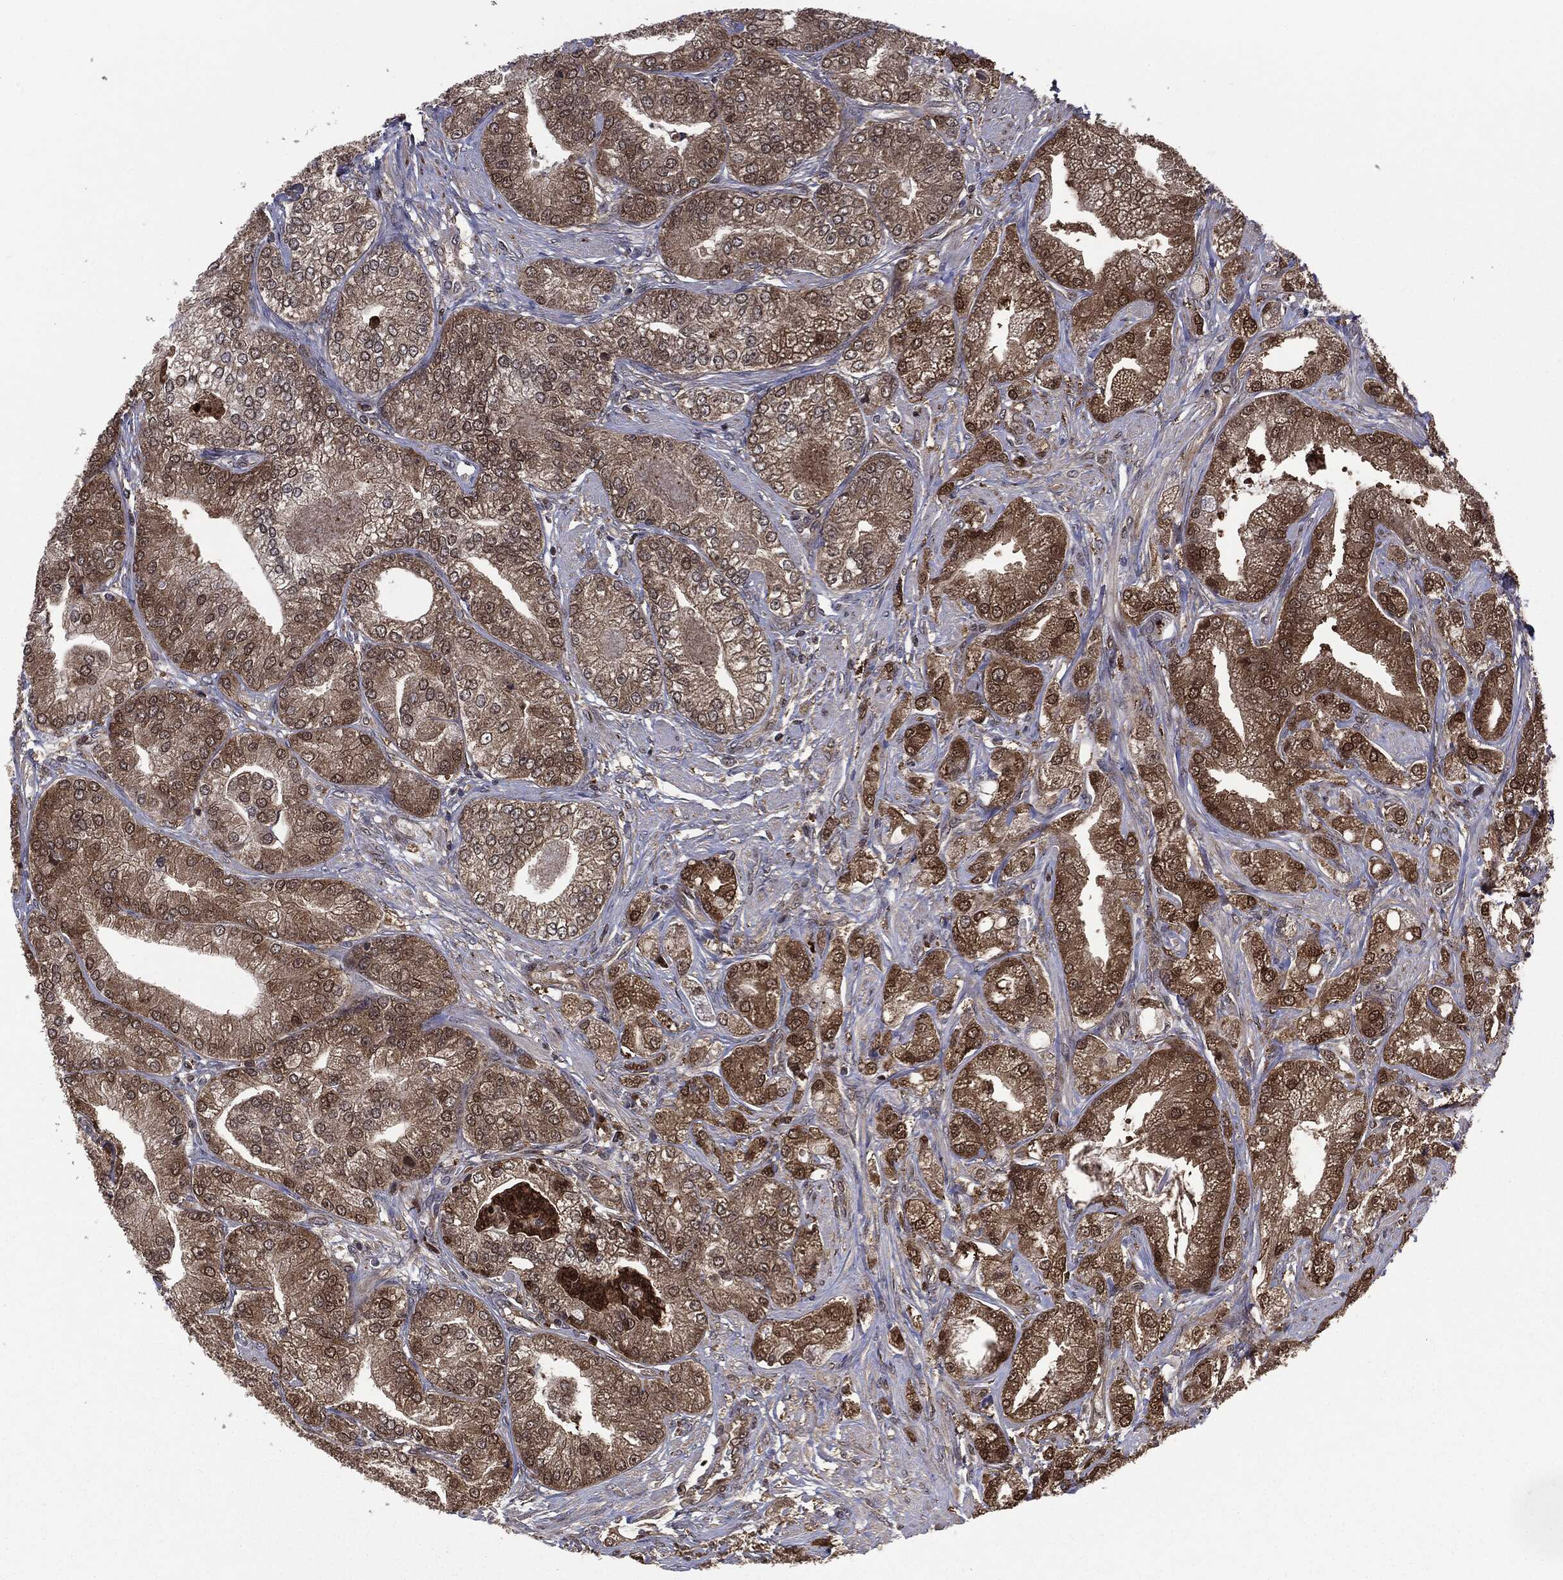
{"staining": {"intensity": "strong", "quantity": ">75%", "location": "cytoplasmic/membranous,nuclear"}, "tissue": "prostate cancer", "cell_type": "Tumor cells", "image_type": "cancer", "snomed": [{"axis": "morphology", "description": "Adenocarcinoma, High grade"}, {"axis": "topography", "description": "Prostate"}], "caption": "High-grade adenocarcinoma (prostate) tissue reveals strong cytoplasmic/membranous and nuclear expression in approximately >75% of tumor cells, visualized by immunohistochemistry.", "gene": "GPI", "patient": {"sex": "male", "age": 61}}